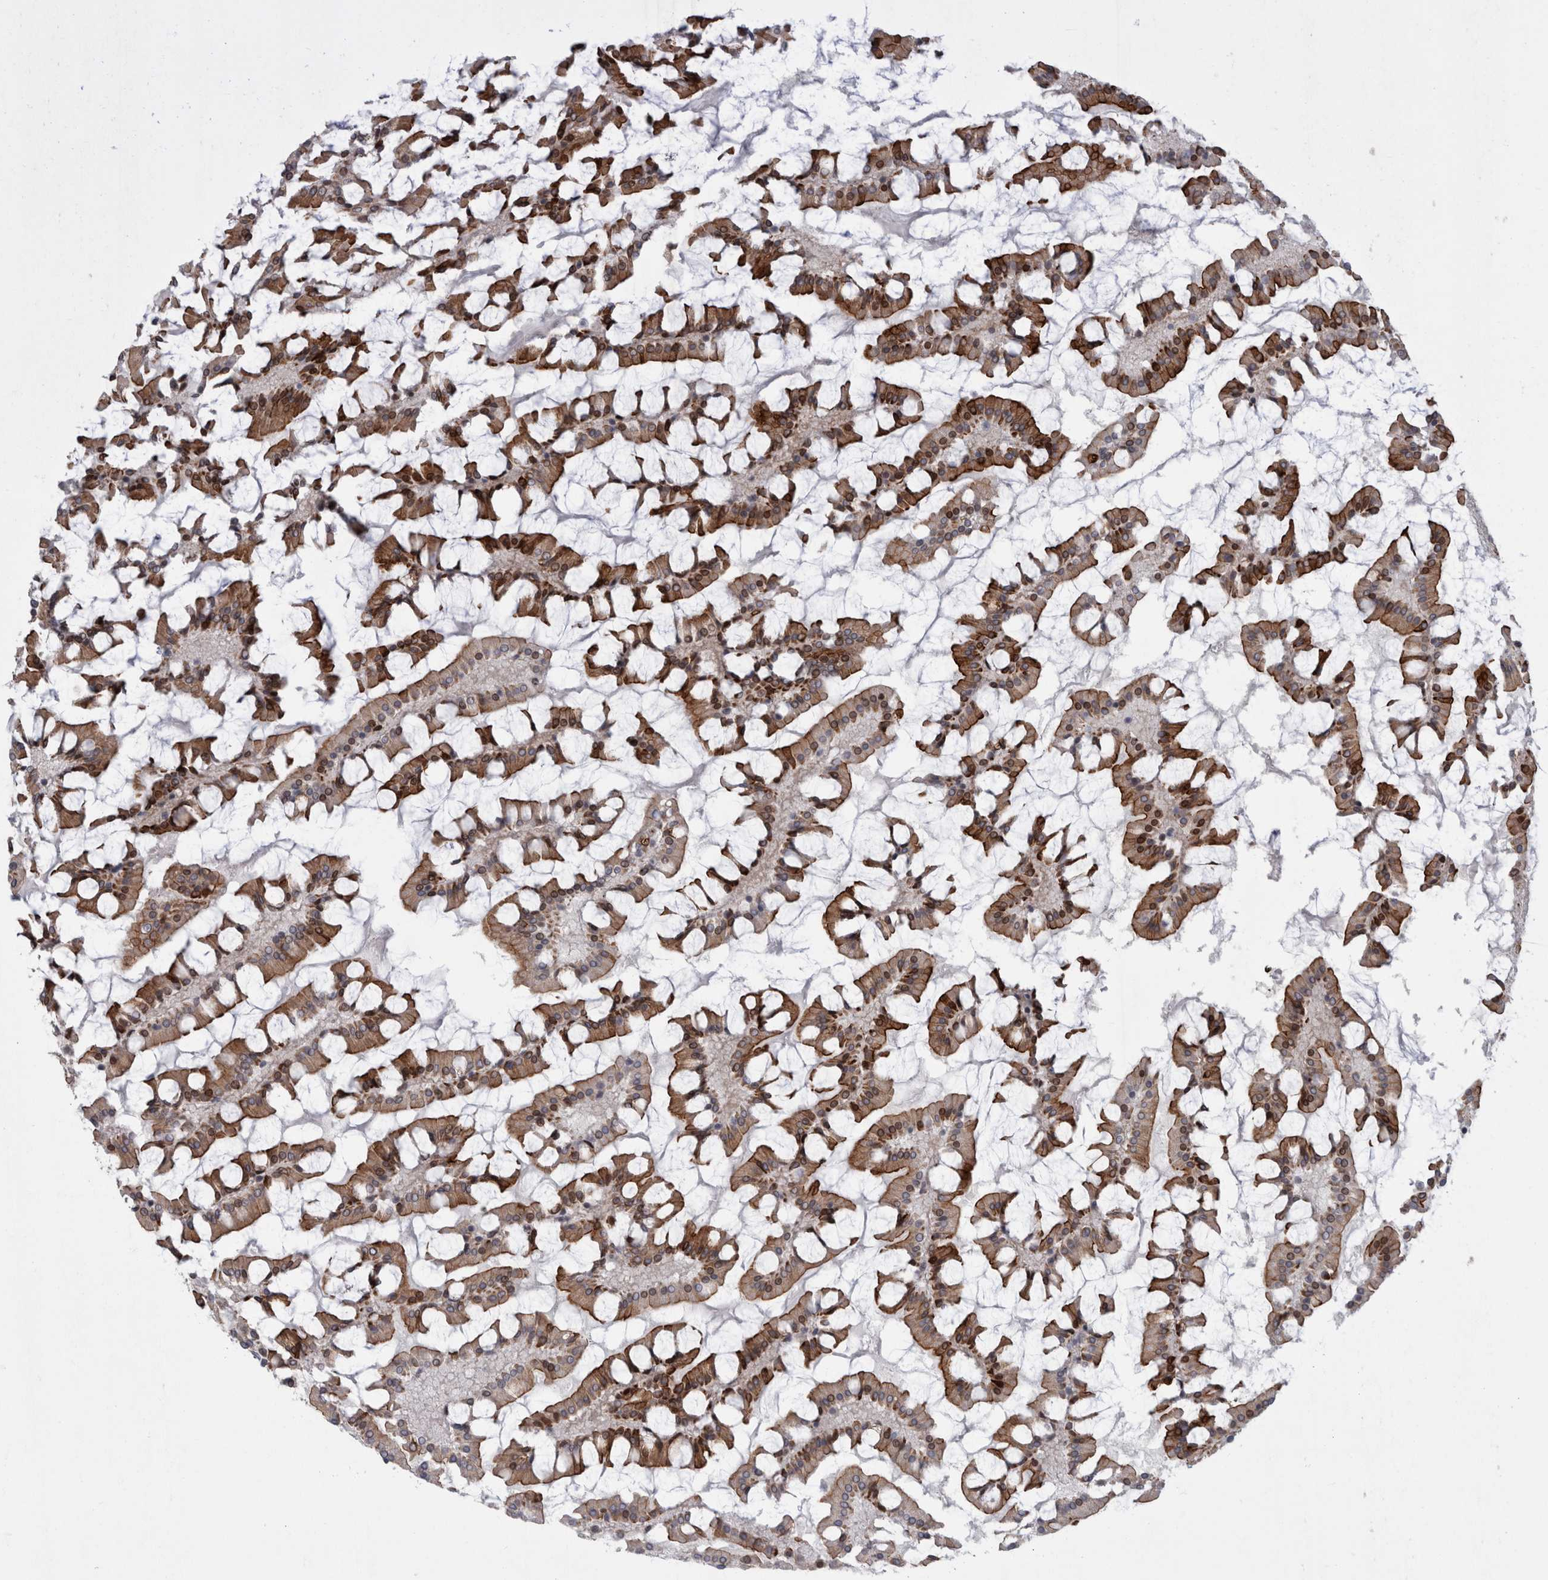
{"staining": {"intensity": "strong", "quantity": ">75%", "location": "cytoplasmic/membranous"}, "tissue": "small intestine", "cell_type": "Glandular cells", "image_type": "normal", "snomed": [{"axis": "morphology", "description": "Normal tissue, NOS"}, {"axis": "topography", "description": "Small intestine"}], "caption": "Benign small intestine shows strong cytoplasmic/membranous staining in about >75% of glandular cells, visualized by immunohistochemistry.", "gene": "UTP25", "patient": {"sex": "male", "age": 41}}